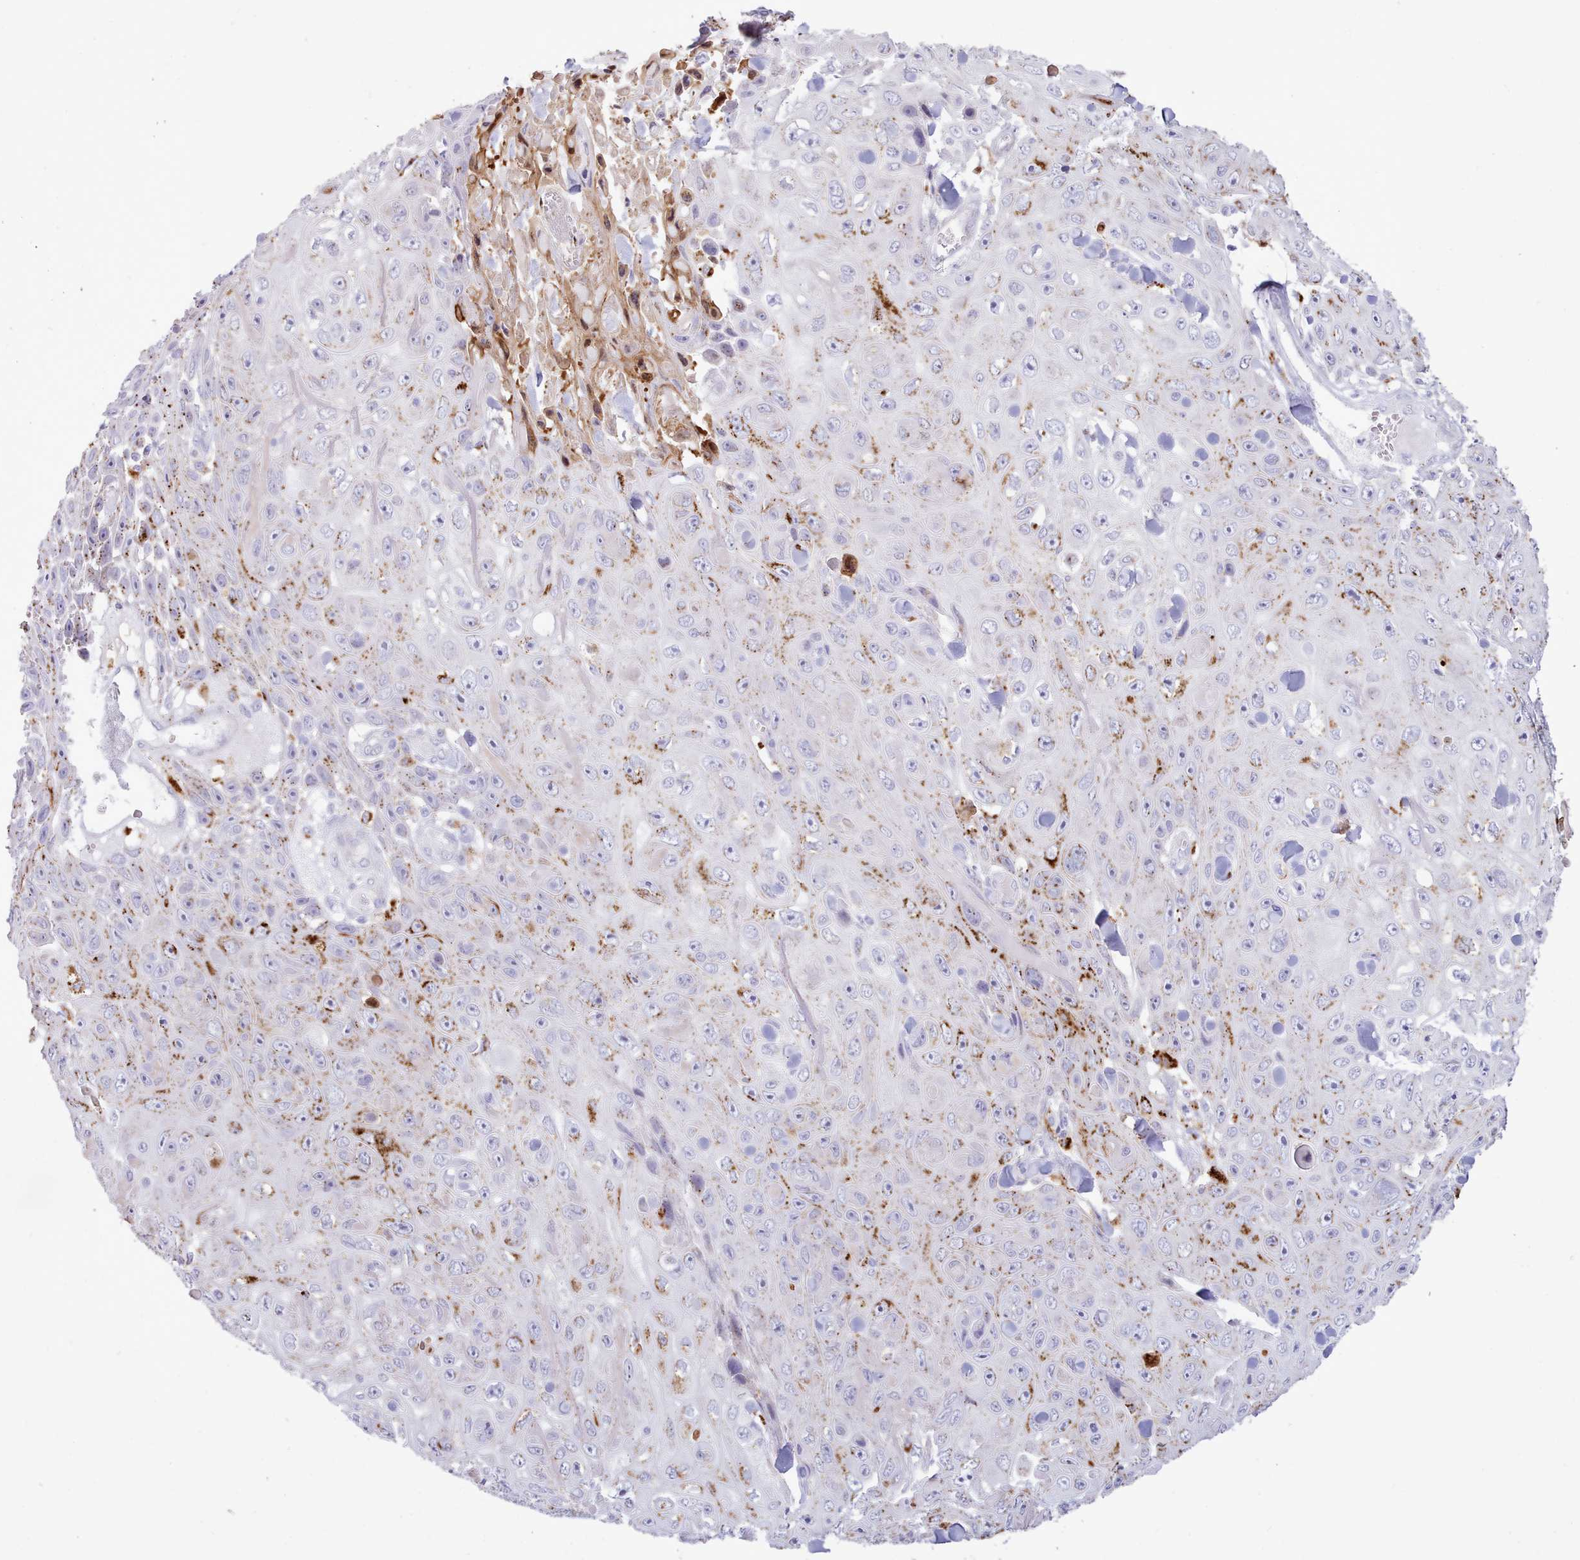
{"staining": {"intensity": "moderate", "quantity": "25%-75%", "location": "cytoplasmic/membranous"}, "tissue": "skin cancer", "cell_type": "Tumor cells", "image_type": "cancer", "snomed": [{"axis": "morphology", "description": "Squamous cell carcinoma, NOS"}, {"axis": "topography", "description": "Skin"}], "caption": "Immunohistochemistry (IHC) photomicrograph of skin cancer stained for a protein (brown), which reveals medium levels of moderate cytoplasmic/membranous staining in approximately 25%-75% of tumor cells.", "gene": "SRD5A1", "patient": {"sex": "male", "age": 82}}